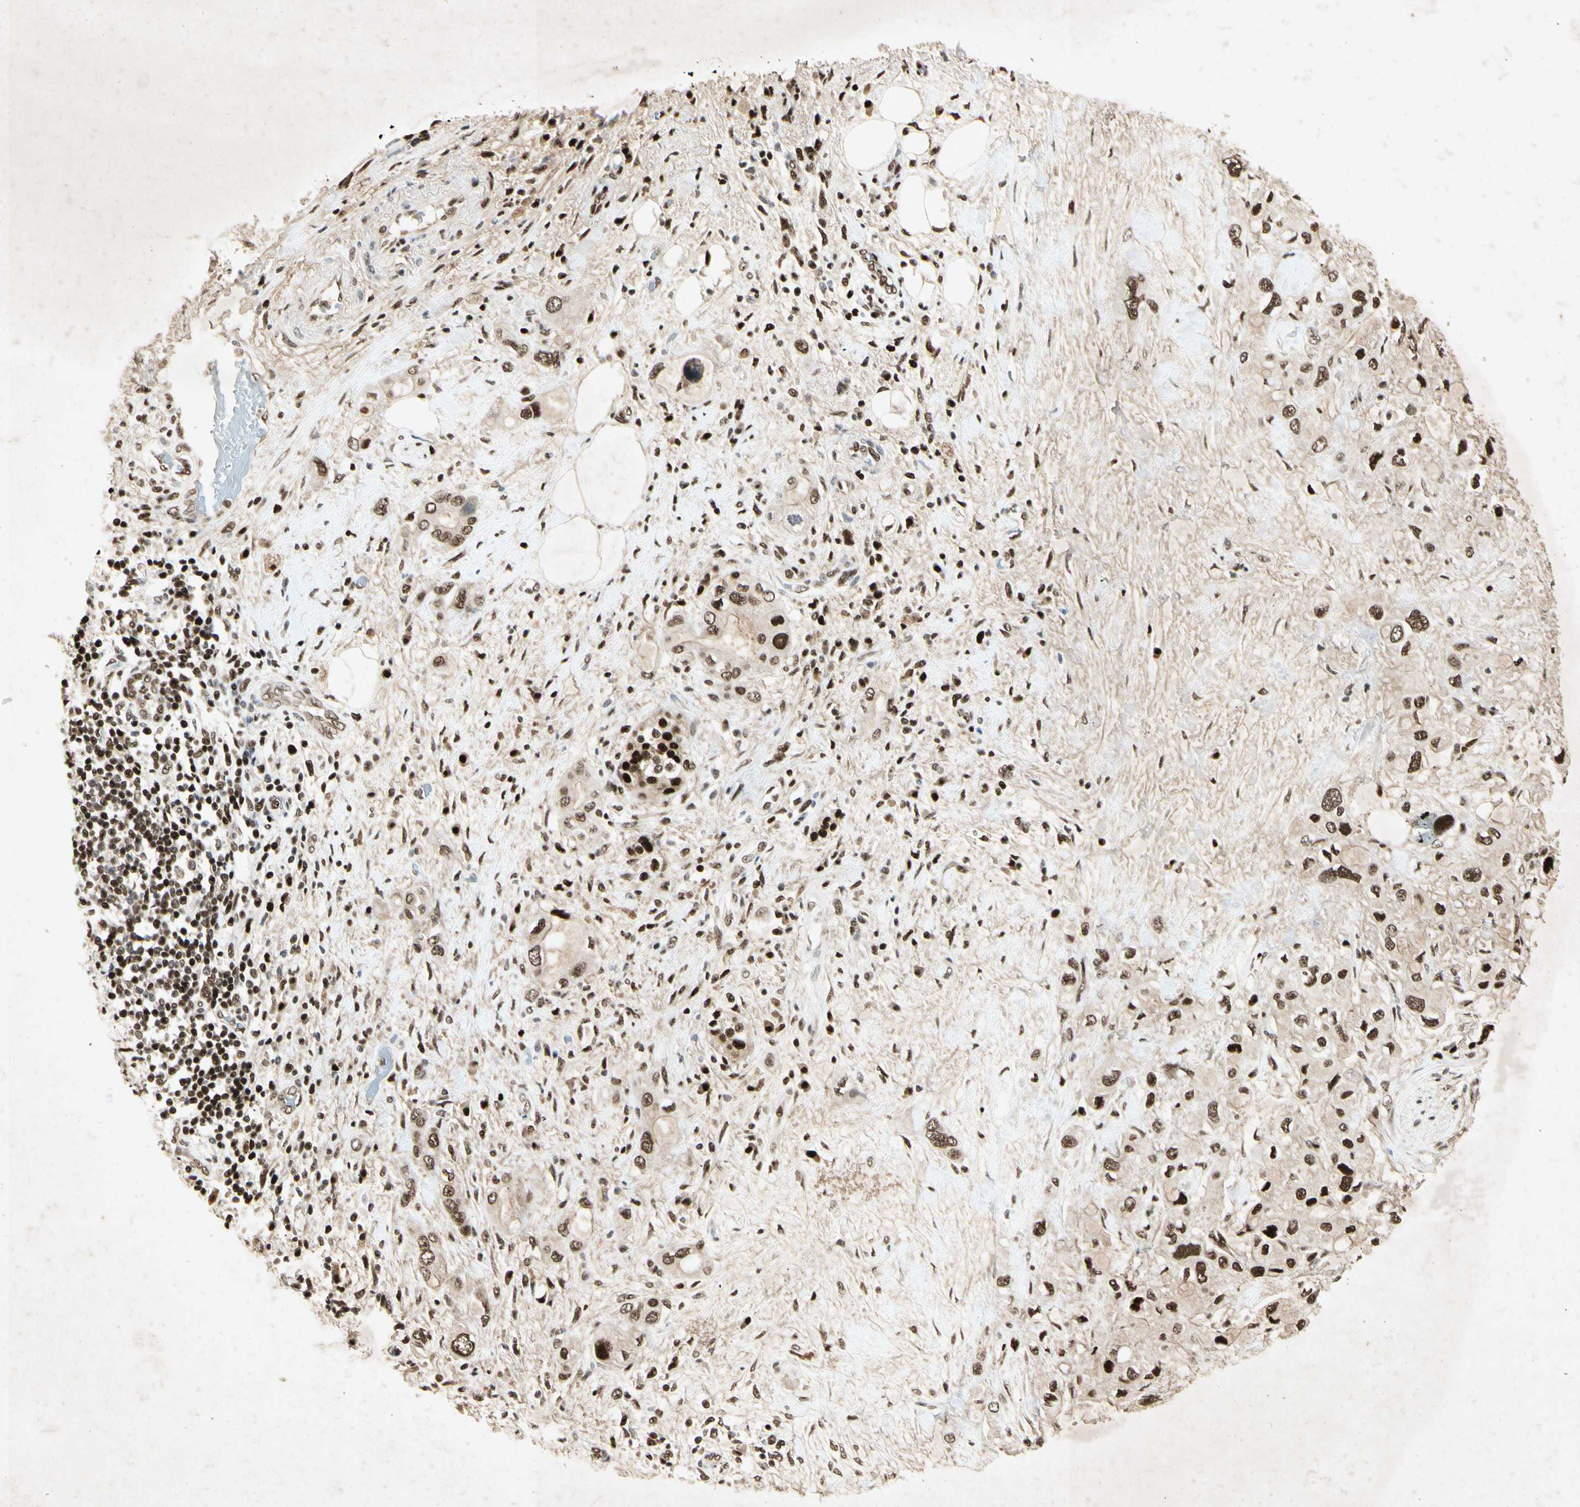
{"staining": {"intensity": "strong", "quantity": ">75%", "location": "nuclear"}, "tissue": "pancreatic cancer", "cell_type": "Tumor cells", "image_type": "cancer", "snomed": [{"axis": "morphology", "description": "Adenocarcinoma, NOS"}, {"axis": "topography", "description": "Pancreas"}], "caption": "Pancreatic cancer stained for a protein displays strong nuclear positivity in tumor cells. (Stains: DAB (3,3'-diaminobenzidine) in brown, nuclei in blue, Microscopy: brightfield microscopy at high magnification).", "gene": "RNF43", "patient": {"sex": "female", "age": 56}}